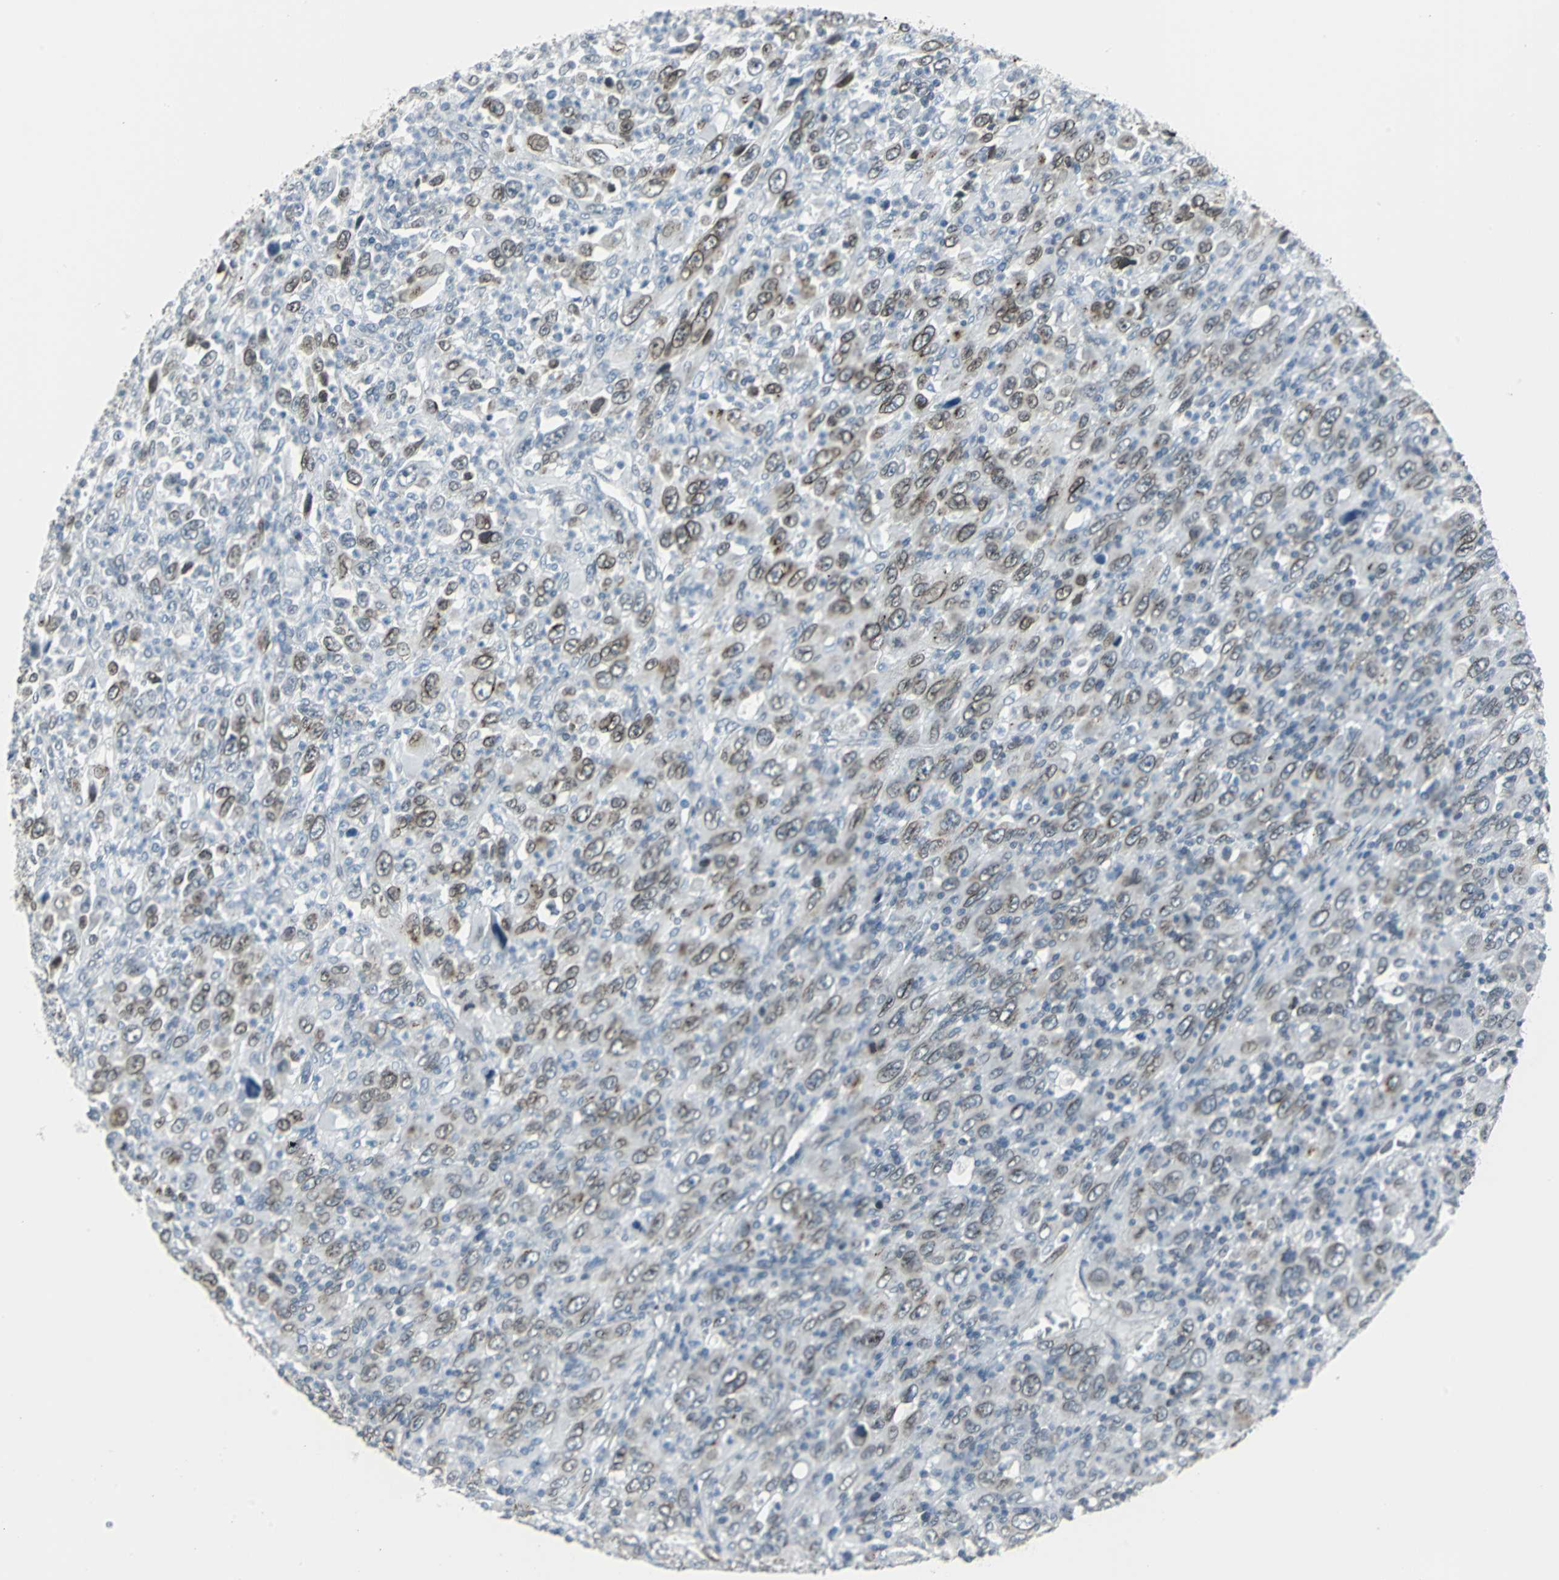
{"staining": {"intensity": "moderate", "quantity": ">75%", "location": "cytoplasmic/membranous,nuclear"}, "tissue": "melanoma", "cell_type": "Tumor cells", "image_type": "cancer", "snomed": [{"axis": "morphology", "description": "Malignant melanoma, Metastatic site"}, {"axis": "topography", "description": "Skin"}], "caption": "Moderate cytoplasmic/membranous and nuclear positivity for a protein is present in about >75% of tumor cells of melanoma using immunohistochemistry (IHC).", "gene": "SNUPN", "patient": {"sex": "female", "age": 56}}